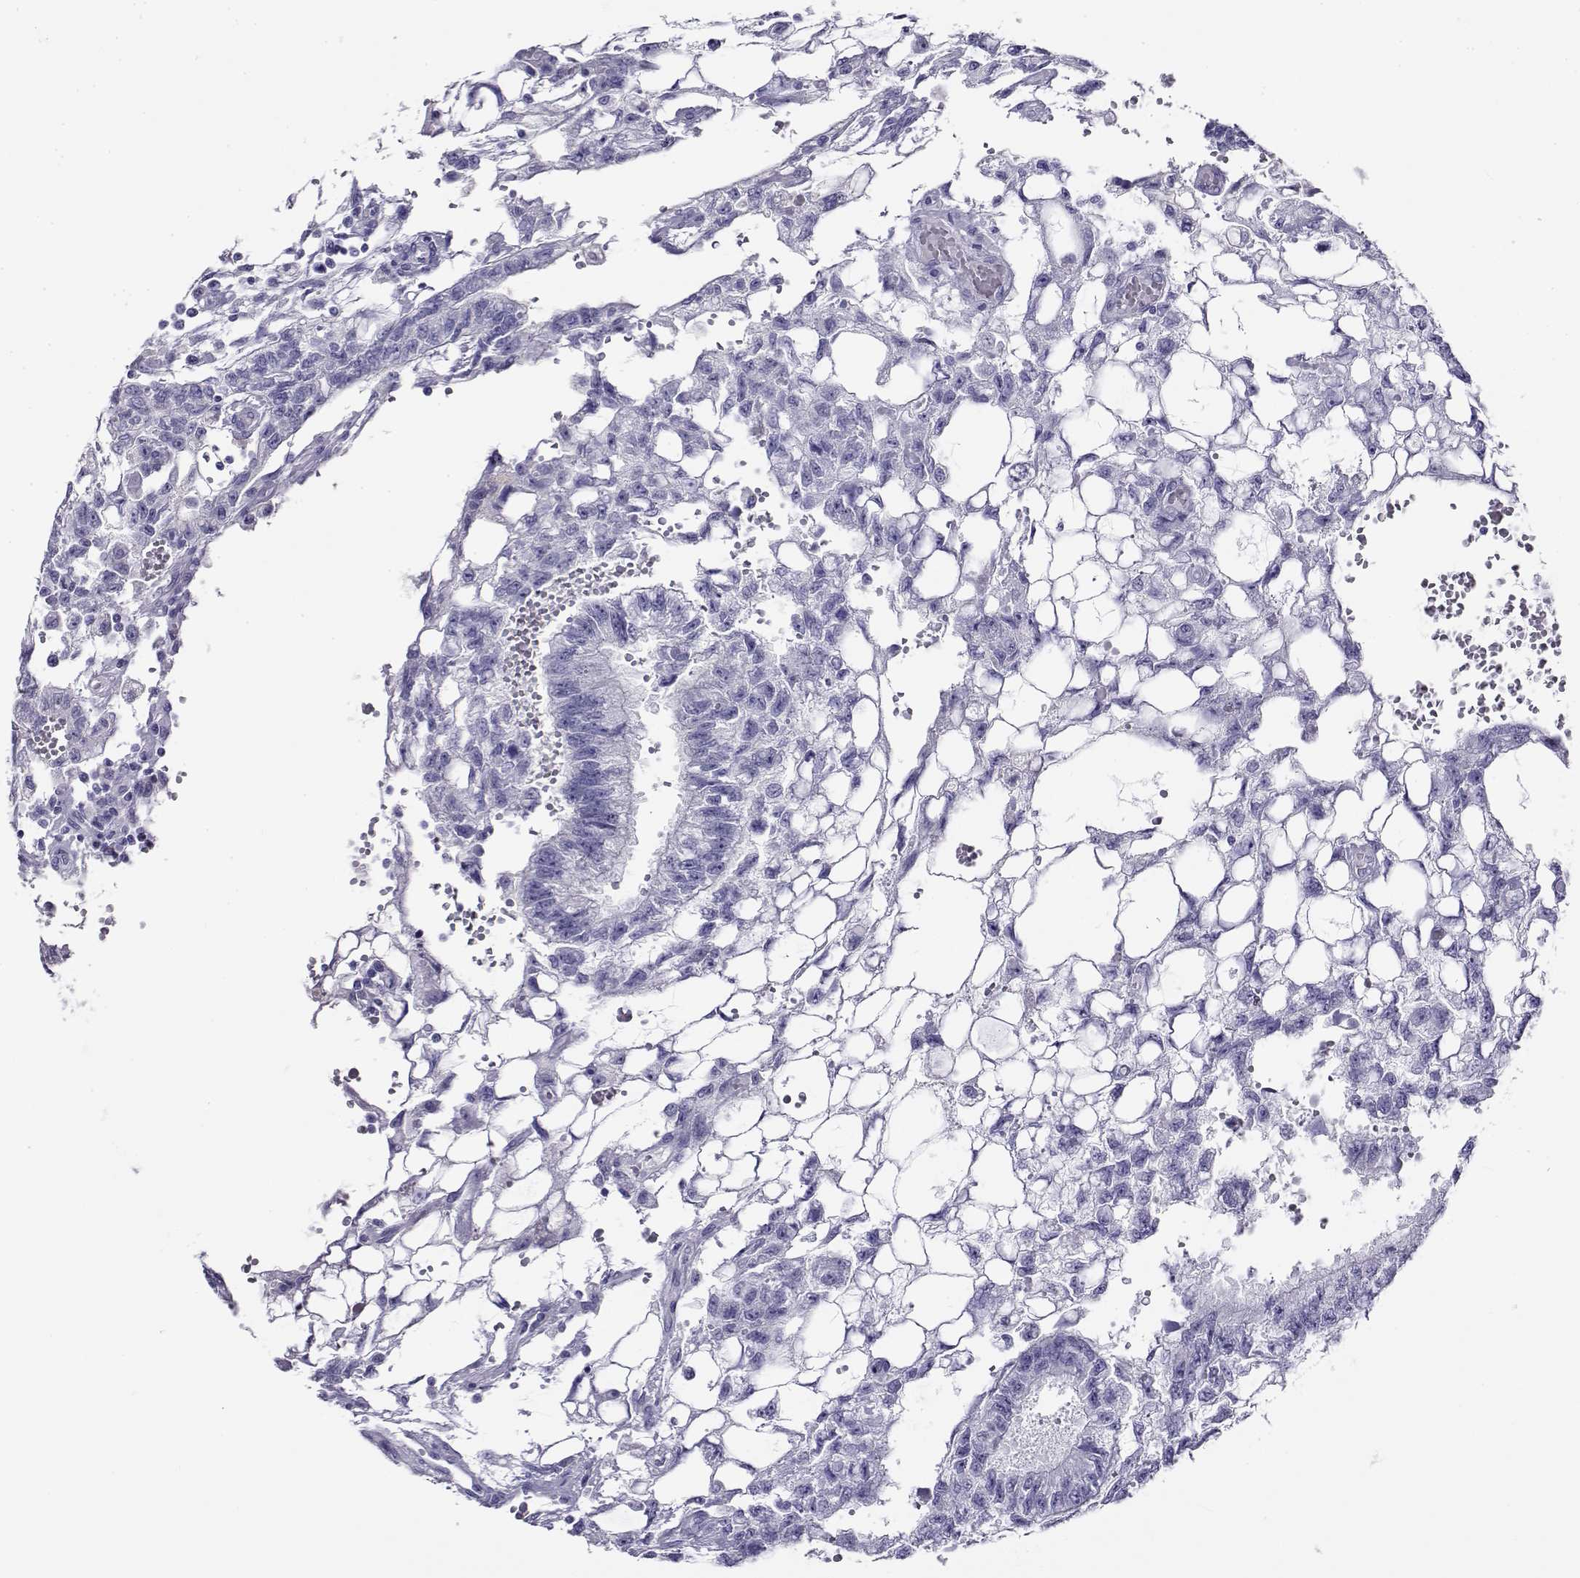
{"staining": {"intensity": "negative", "quantity": "none", "location": "none"}, "tissue": "testis cancer", "cell_type": "Tumor cells", "image_type": "cancer", "snomed": [{"axis": "morphology", "description": "Carcinoma, Embryonal, NOS"}, {"axis": "topography", "description": "Testis"}], "caption": "Photomicrograph shows no protein expression in tumor cells of testis cancer (embryonal carcinoma) tissue.", "gene": "CABS1", "patient": {"sex": "male", "age": 32}}